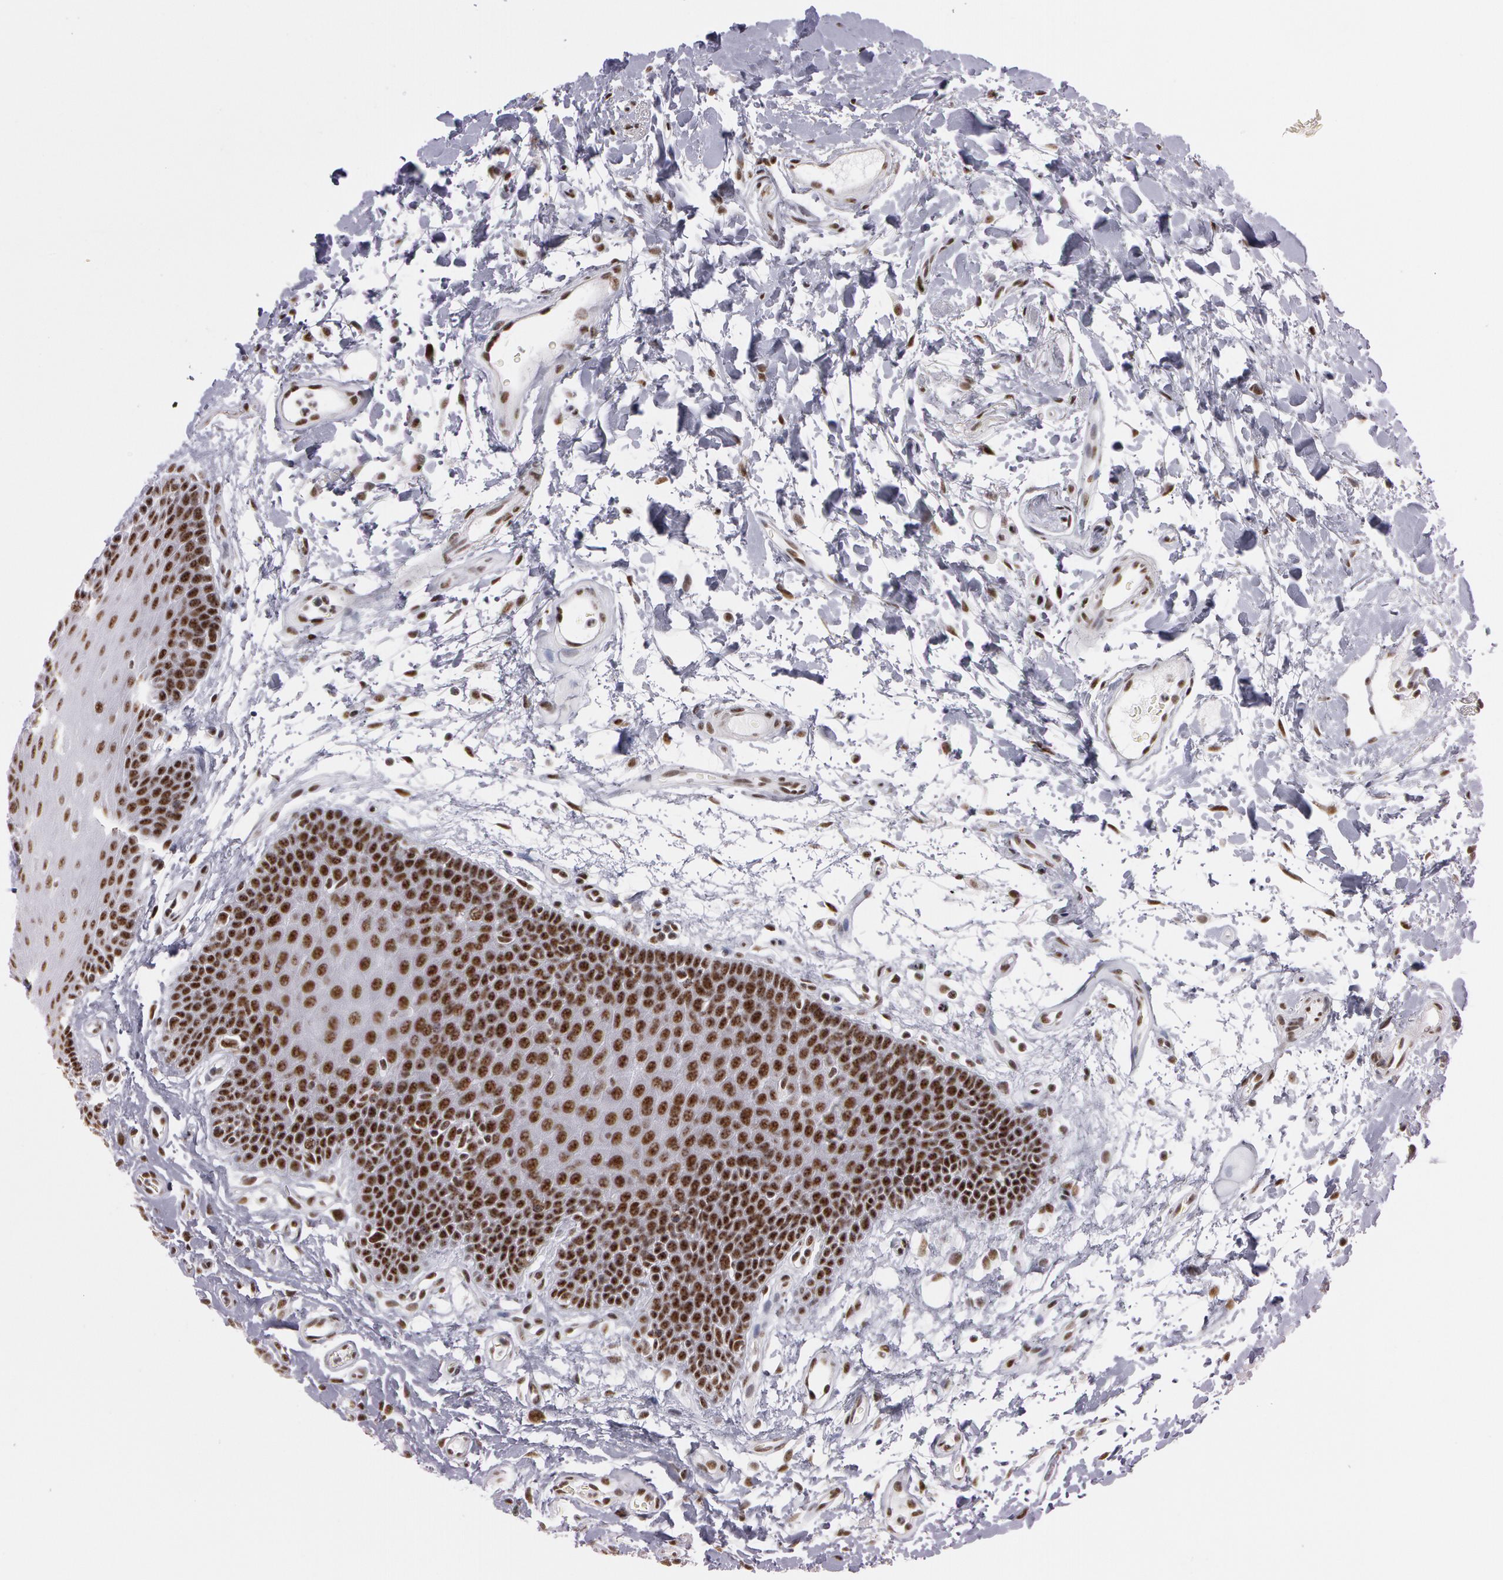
{"staining": {"intensity": "moderate", "quantity": ">75%", "location": "nuclear"}, "tissue": "oral mucosa", "cell_type": "Squamous epithelial cells", "image_type": "normal", "snomed": [{"axis": "morphology", "description": "Normal tissue, NOS"}, {"axis": "topography", "description": "Oral tissue"}], "caption": "Immunohistochemical staining of unremarkable human oral mucosa displays medium levels of moderate nuclear positivity in about >75% of squamous epithelial cells.", "gene": "PNN", "patient": {"sex": "male", "age": 62}}